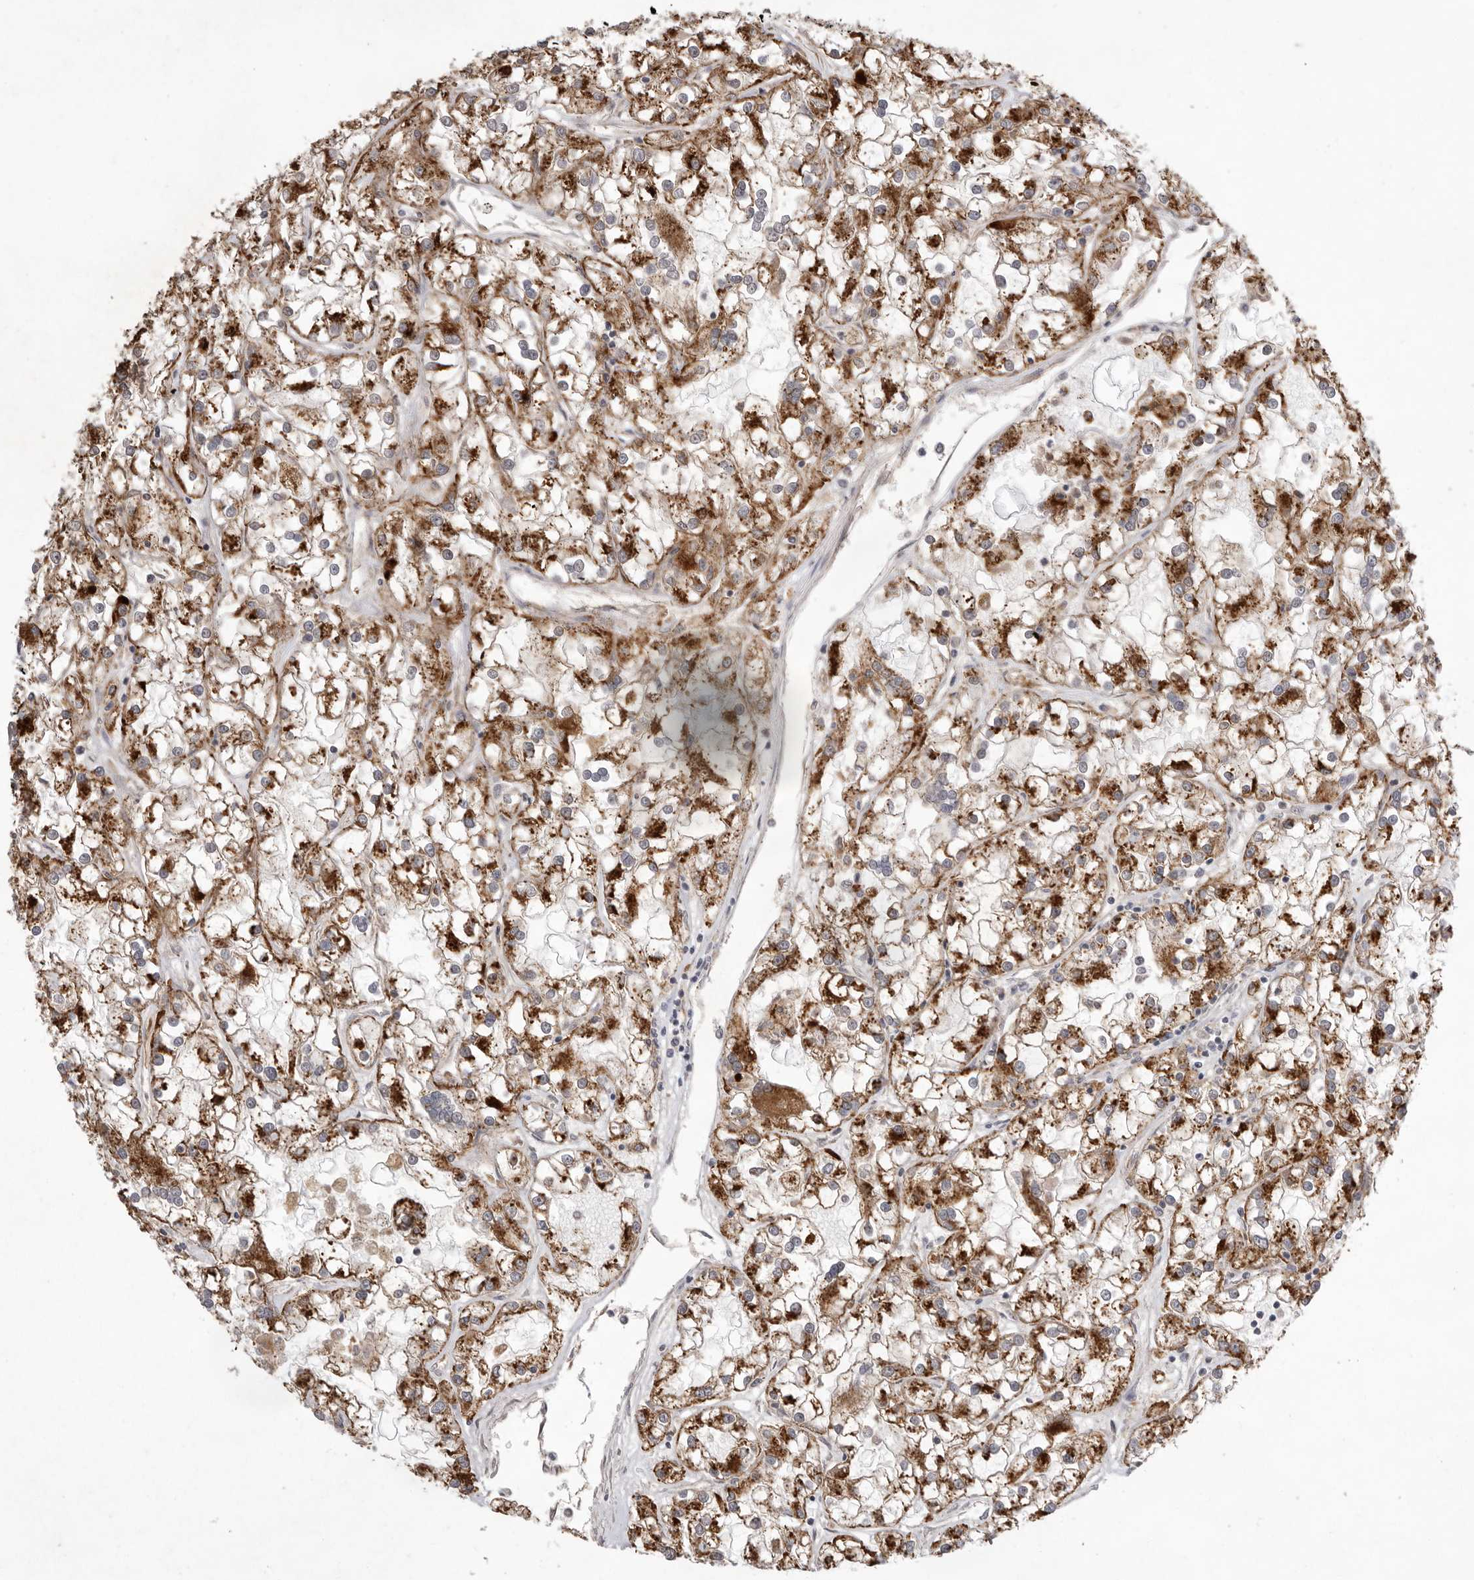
{"staining": {"intensity": "strong", "quantity": ">75%", "location": "cytoplasmic/membranous"}, "tissue": "renal cancer", "cell_type": "Tumor cells", "image_type": "cancer", "snomed": [{"axis": "morphology", "description": "Adenocarcinoma, NOS"}, {"axis": "topography", "description": "Kidney"}], "caption": "Protein staining reveals strong cytoplasmic/membranous expression in approximately >75% of tumor cells in adenocarcinoma (renal).", "gene": "TLR3", "patient": {"sex": "female", "age": 52}}